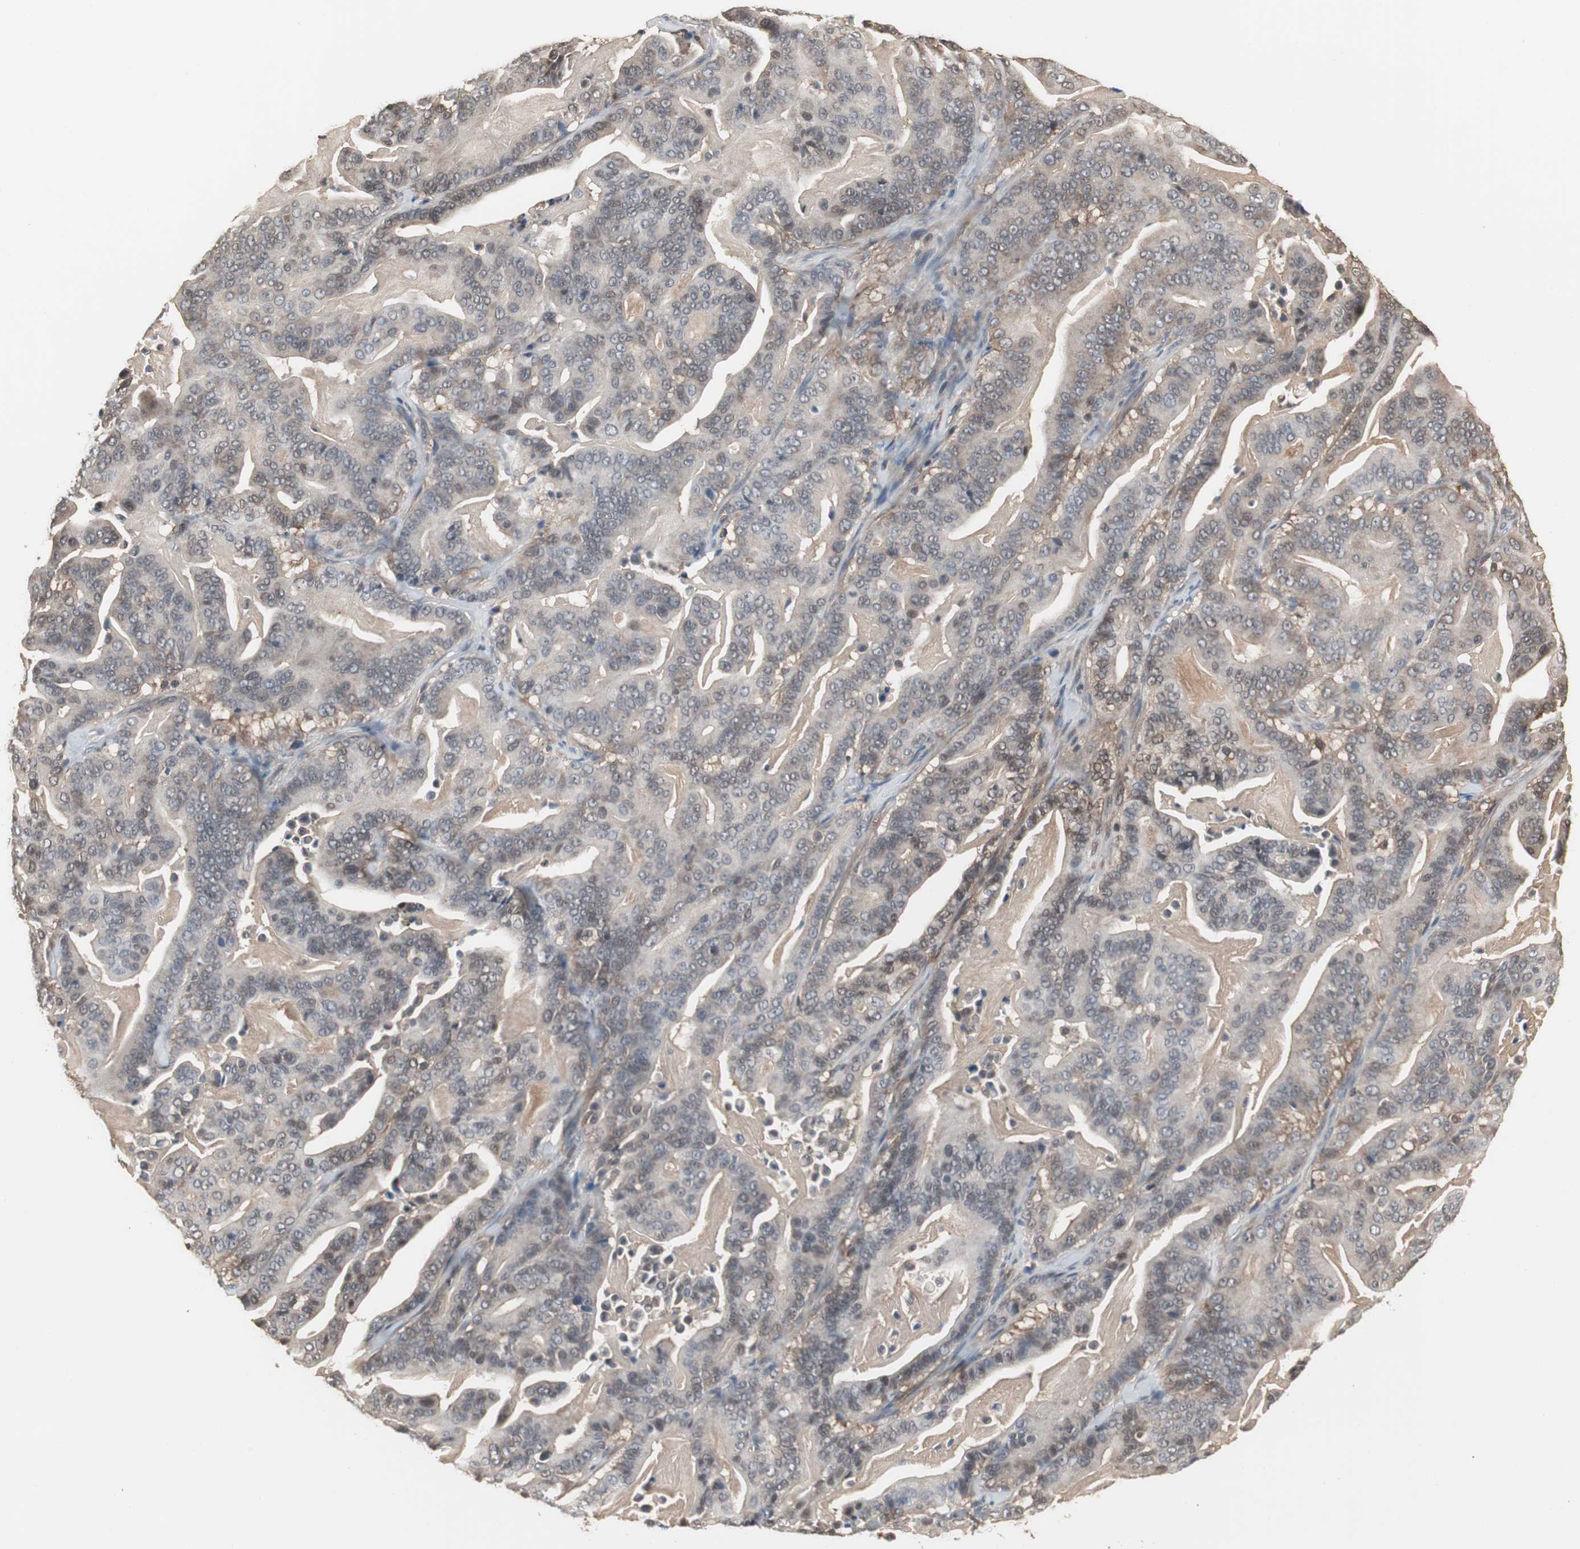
{"staining": {"intensity": "weak", "quantity": "<25%", "location": "cytoplasmic/membranous"}, "tissue": "pancreatic cancer", "cell_type": "Tumor cells", "image_type": "cancer", "snomed": [{"axis": "morphology", "description": "Adenocarcinoma, NOS"}, {"axis": "topography", "description": "Pancreas"}], "caption": "A photomicrograph of pancreatic cancer (adenocarcinoma) stained for a protein reveals no brown staining in tumor cells. (Stains: DAB immunohistochemistry (IHC) with hematoxylin counter stain, Microscopy: brightfield microscopy at high magnification).", "gene": "ZSCAN22", "patient": {"sex": "male", "age": 63}}